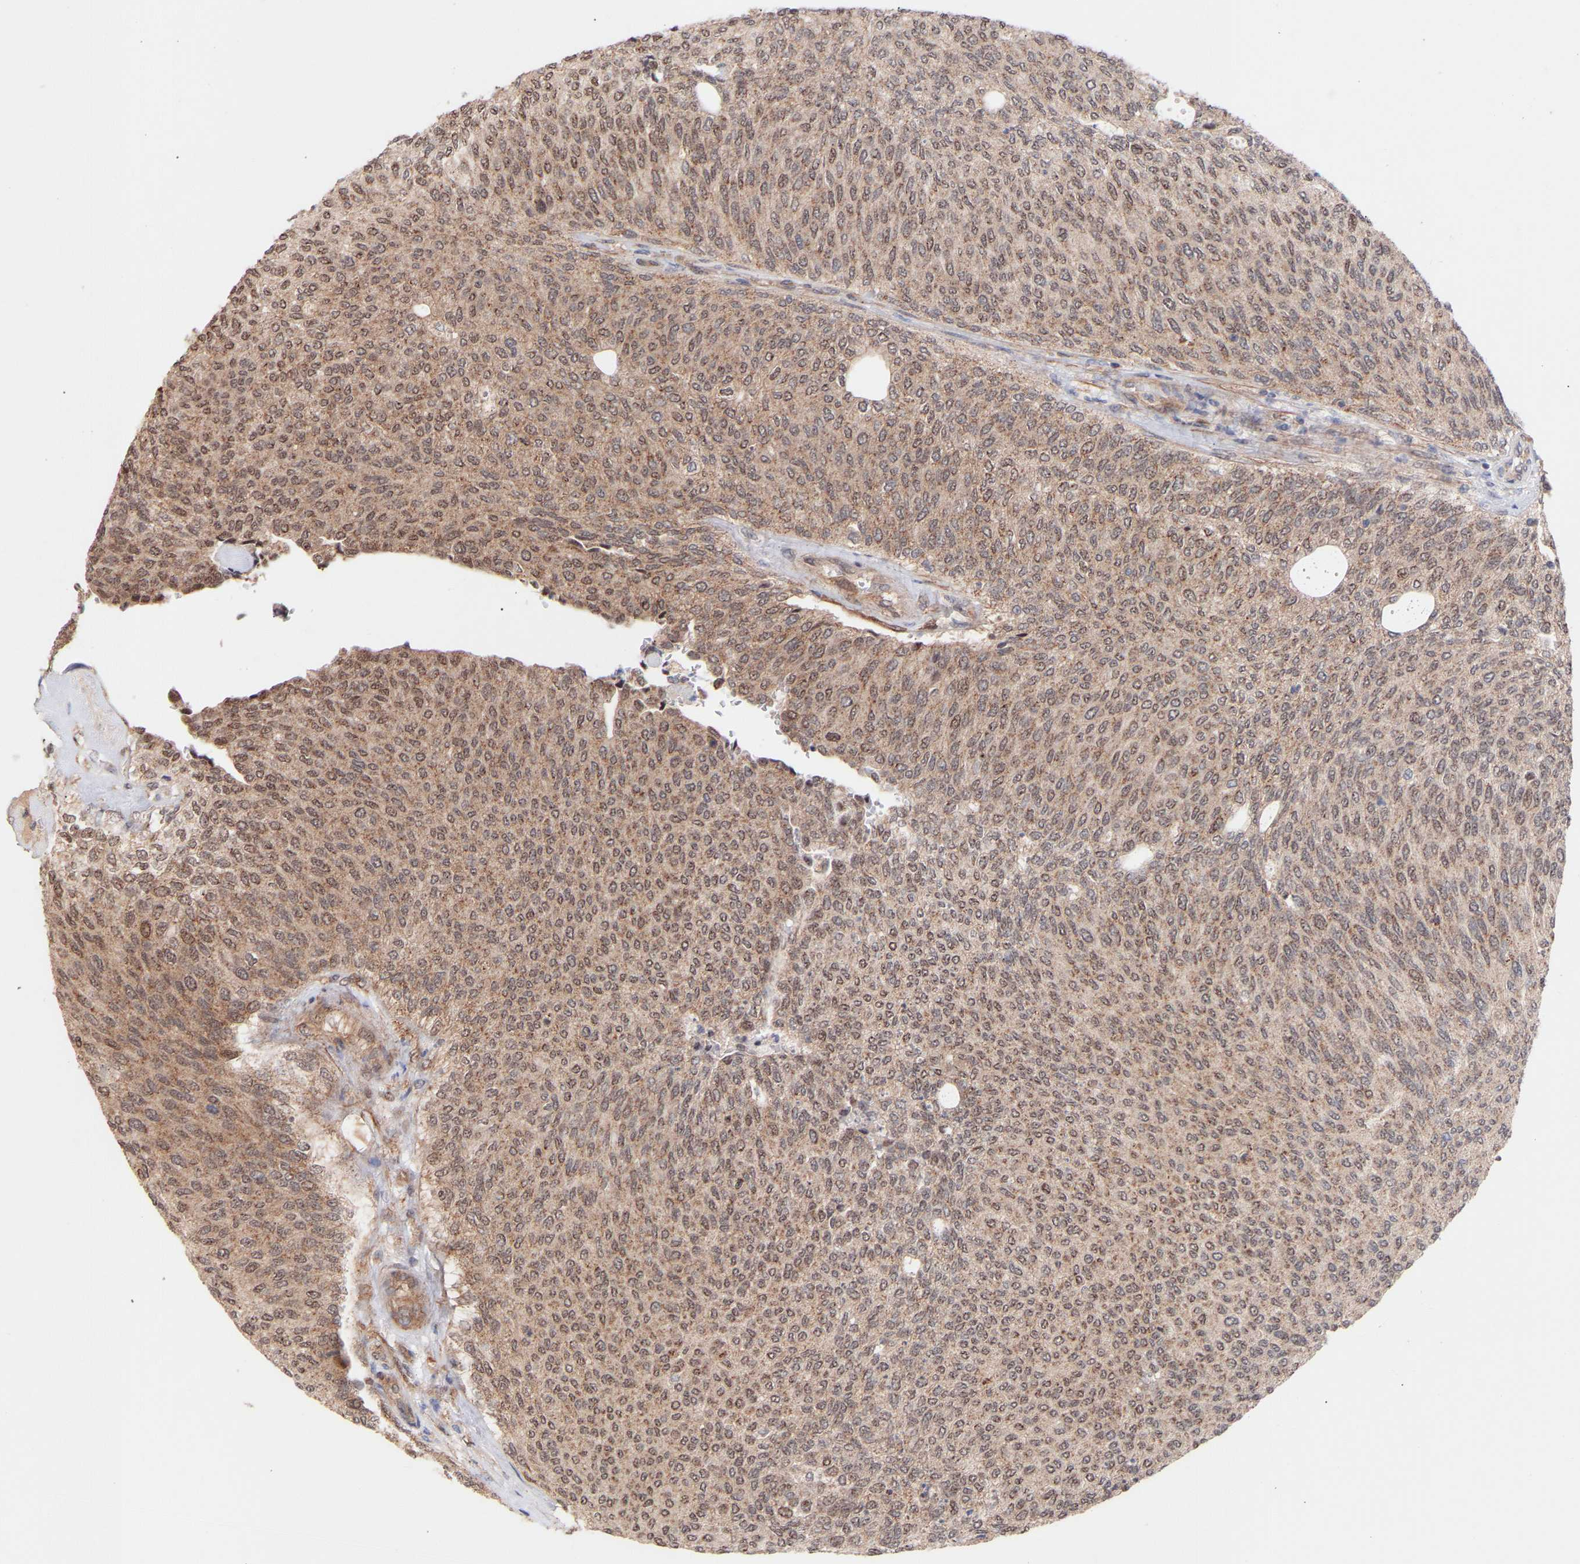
{"staining": {"intensity": "moderate", "quantity": ">75%", "location": "cytoplasmic/membranous,nuclear"}, "tissue": "urothelial cancer", "cell_type": "Tumor cells", "image_type": "cancer", "snomed": [{"axis": "morphology", "description": "Urothelial carcinoma, Low grade"}, {"axis": "topography", "description": "Urinary bladder"}], "caption": "IHC (DAB) staining of urothelial cancer reveals moderate cytoplasmic/membranous and nuclear protein expression in about >75% of tumor cells.", "gene": "PDLIM5", "patient": {"sex": "female", "age": 79}}